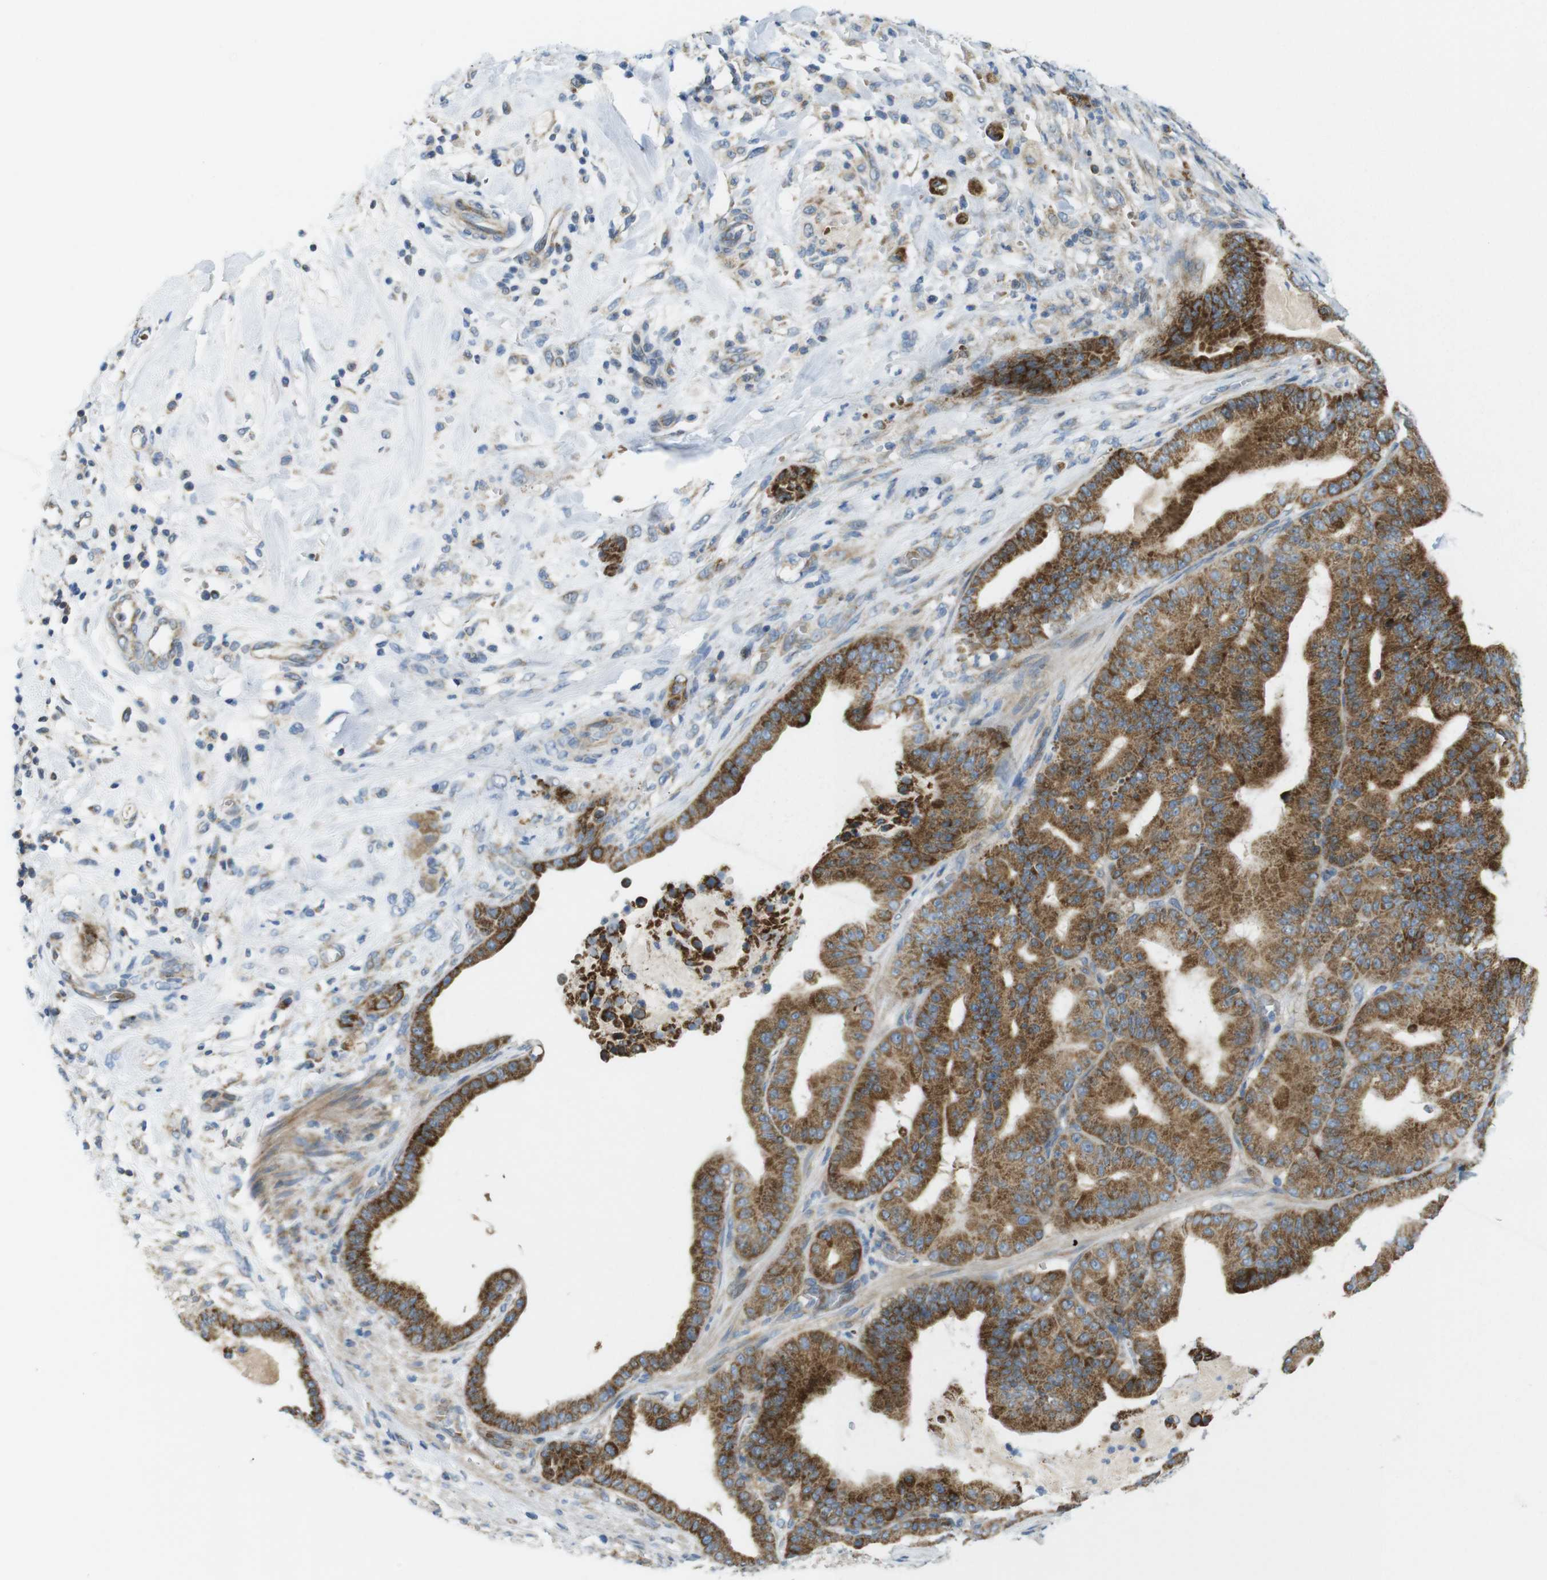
{"staining": {"intensity": "moderate", "quantity": ">75%", "location": "cytoplasmic/membranous"}, "tissue": "pancreatic cancer", "cell_type": "Tumor cells", "image_type": "cancer", "snomed": [{"axis": "morphology", "description": "Adenocarcinoma, NOS"}, {"axis": "topography", "description": "Pancreas"}], "caption": "This photomicrograph demonstrates immunohistochemistry (IHC) staining of human pancreatic cancer (adenocarcinoma), with medium moderate cytoplasmic/membranous staining in about >75% of tumor cells.", "gene": "MARCHF1", "patient": {"sex": "male", "age": 63}}